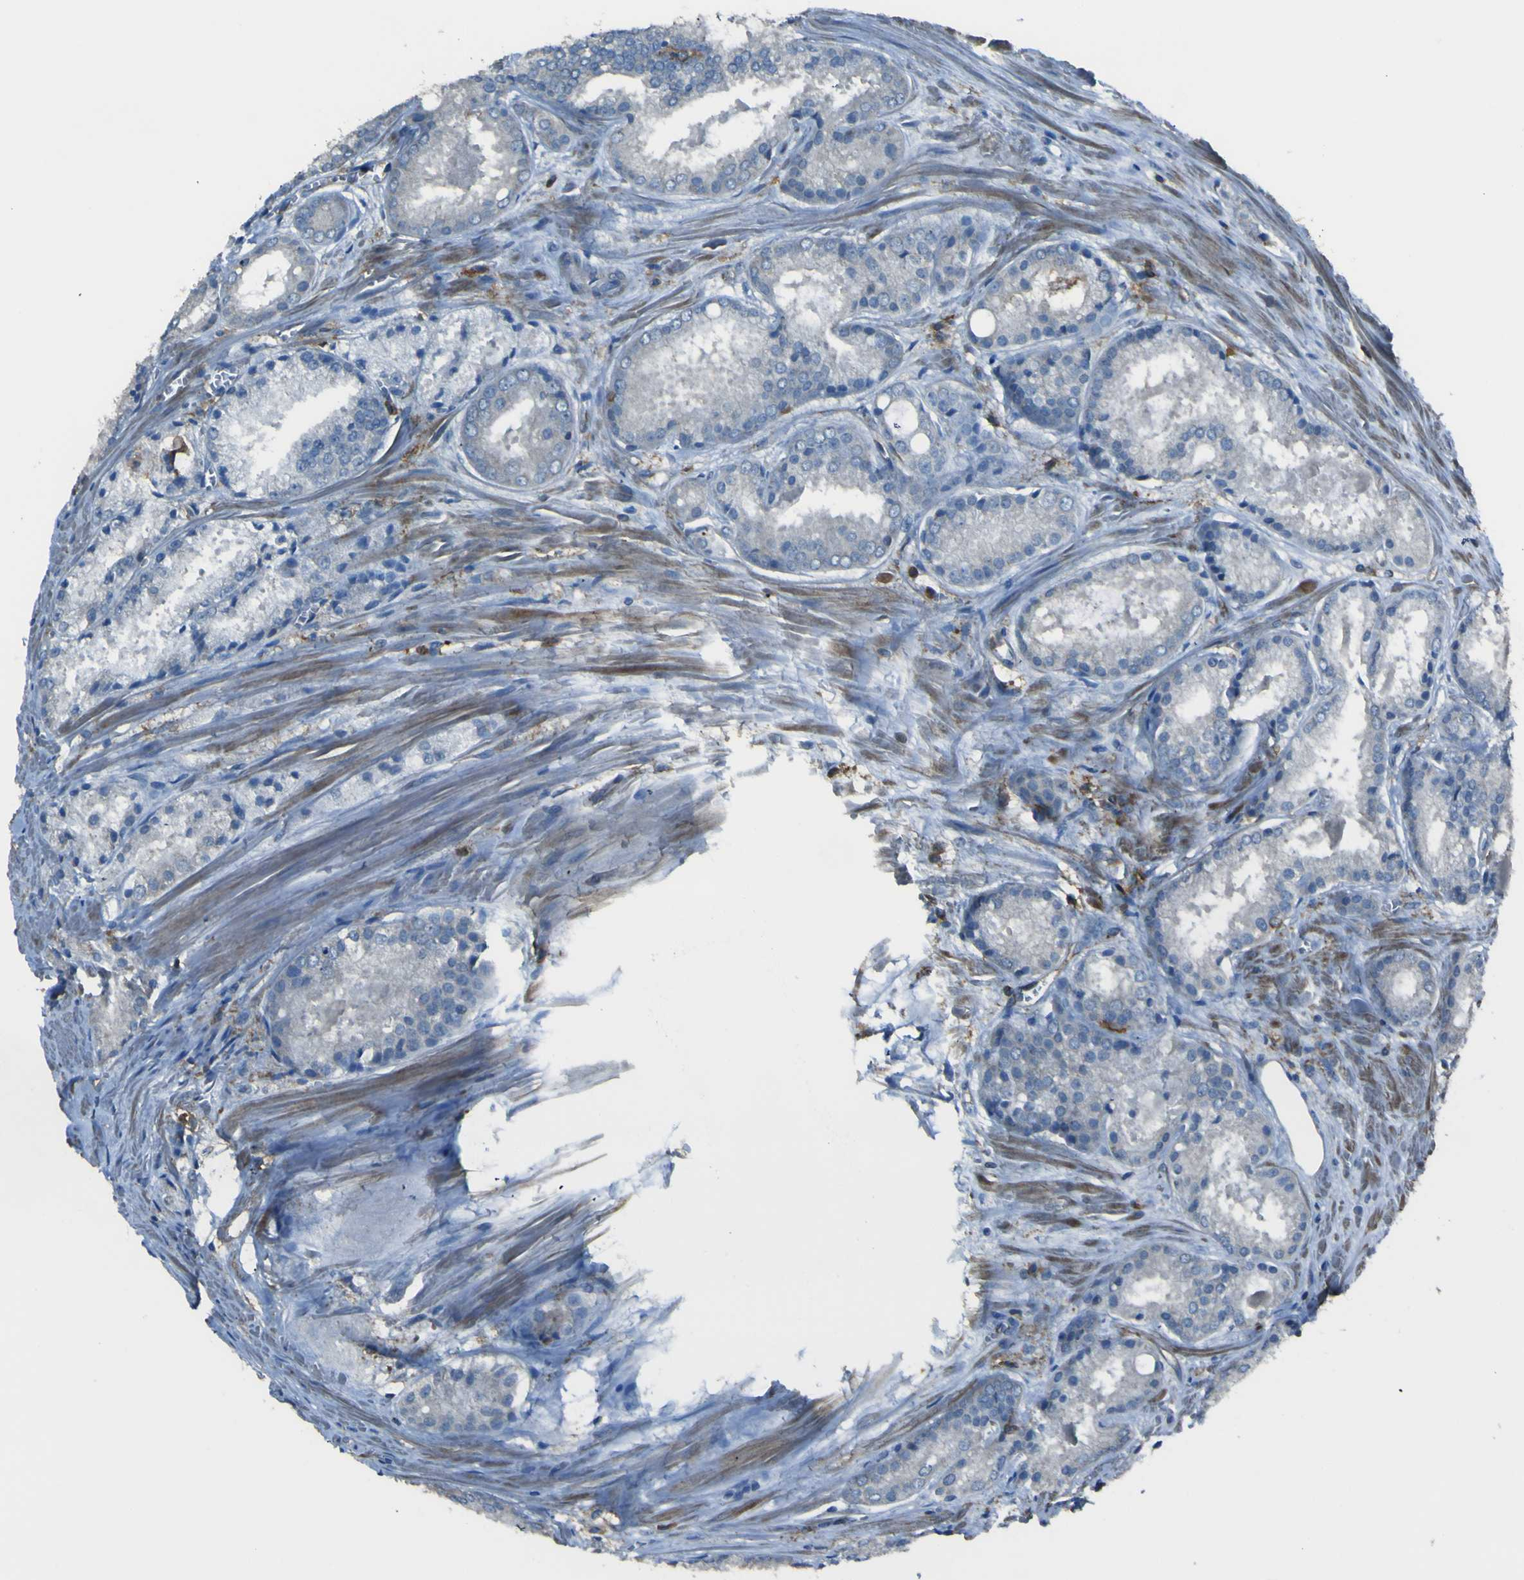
{"staining": {"intensity": "negative", "quantity": "none", "location": "none"}, "tissue": "prostate cancer", "cell_type": "Tumor cells", "image_type": "cancer", "snomed": [{"axis": "morphology", "description": "Adenocarcinoma, Low grade"}, {"axis": "topography", "description": "Prostate"}], "caption": "The image displays no staining of tumor cells in prostate adenocarcinoma (low-grade).", "gene": "LAIR1", "patient": {"sex": "male", "age": 64}}